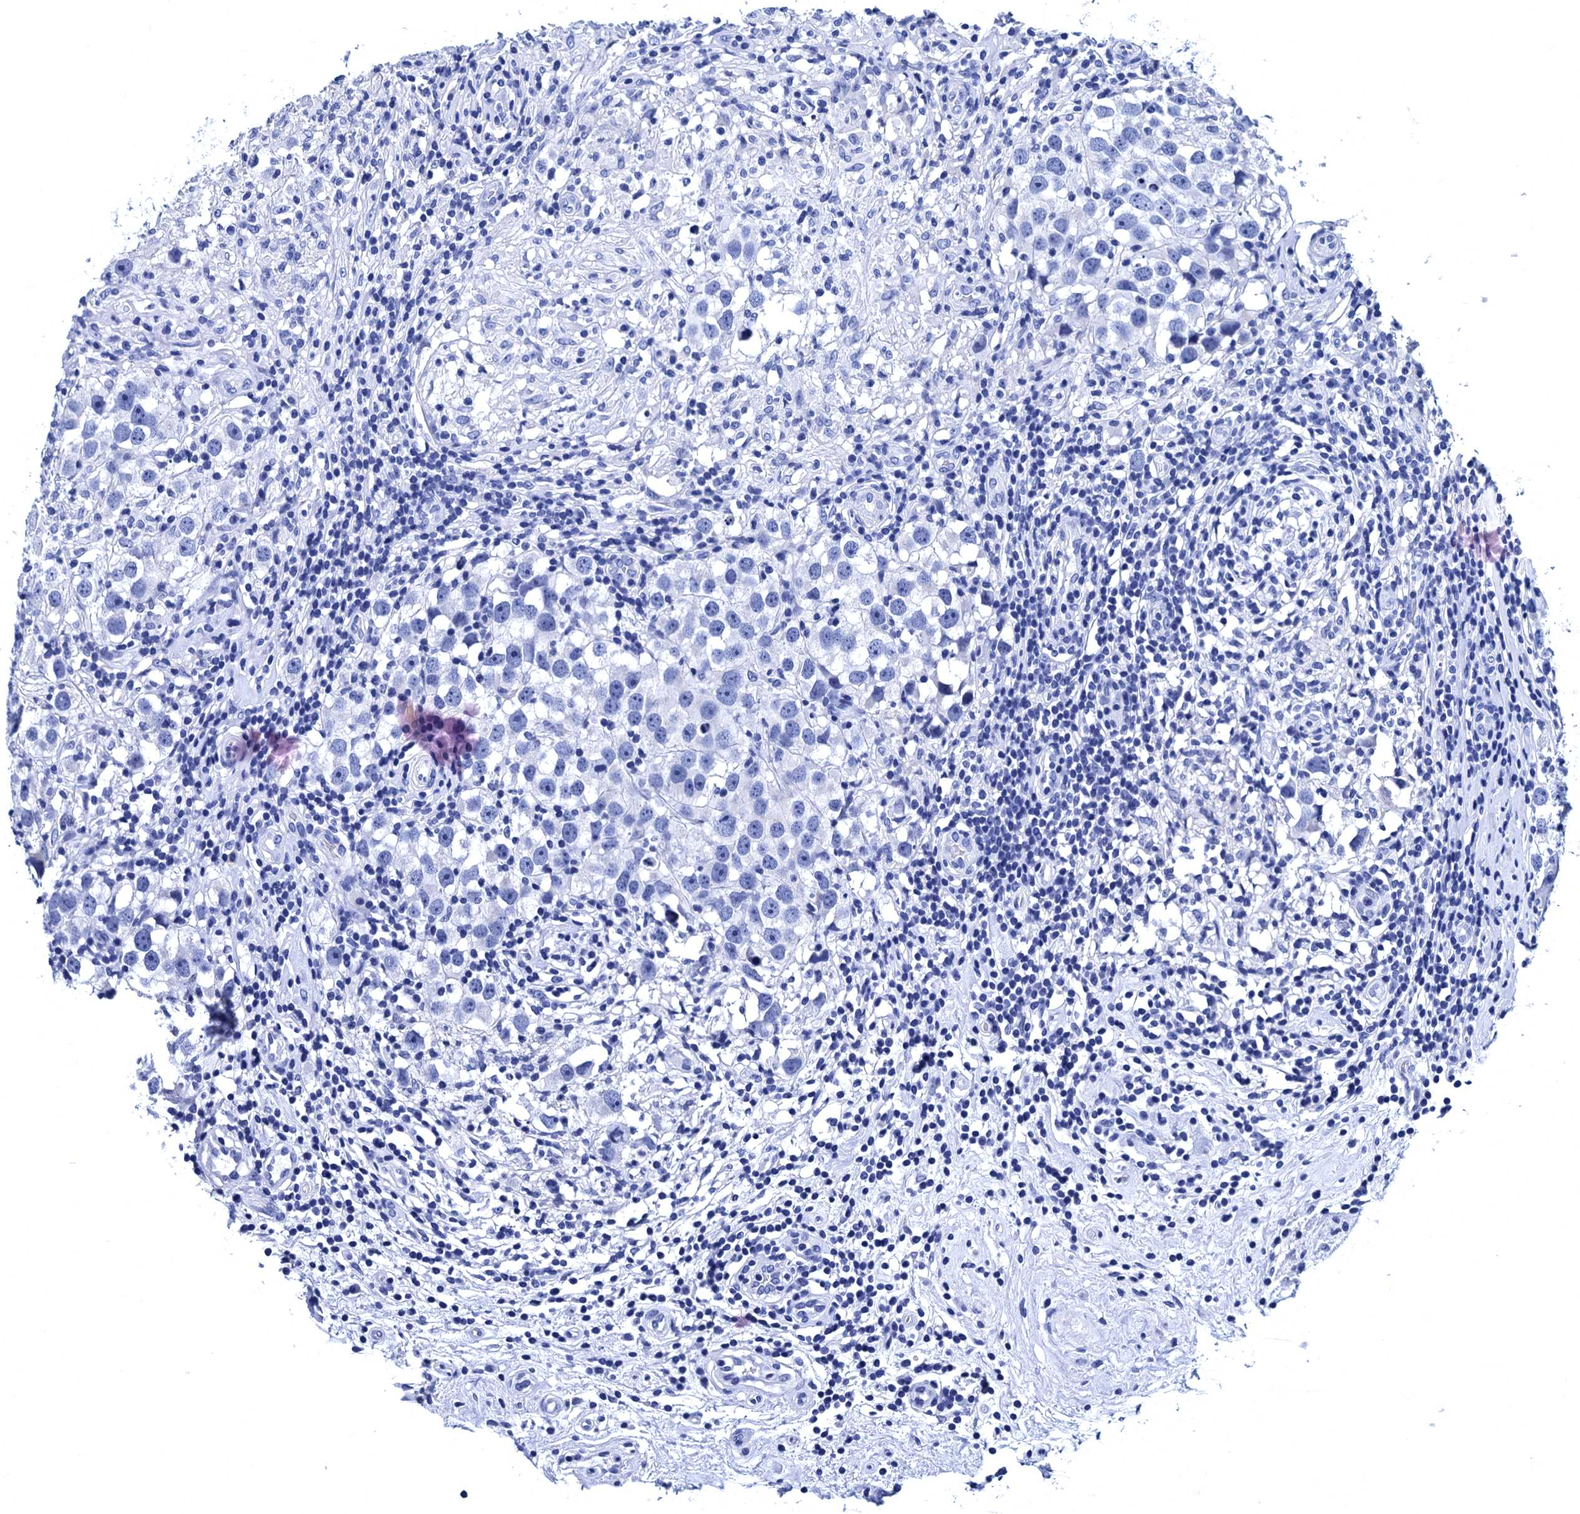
{"staining": {"intensity": "negative", "quantity": "none", "location": "none"}, "tissue": "testis cancer", "cell_type": "Tumor cells", "image_type": "cancer", "snomed": [{"axis": "morphology", "description": "Seminoma, NOS"}, {"axis": "topography", "description": "Testis"}], "caption": "This is an immunohistochemistry (IHC) micrograph of testis cancer. There is no positivity in tumor cells.", "gene": "MYBPC3", "patient": {"sex": "male", "age": 49}}